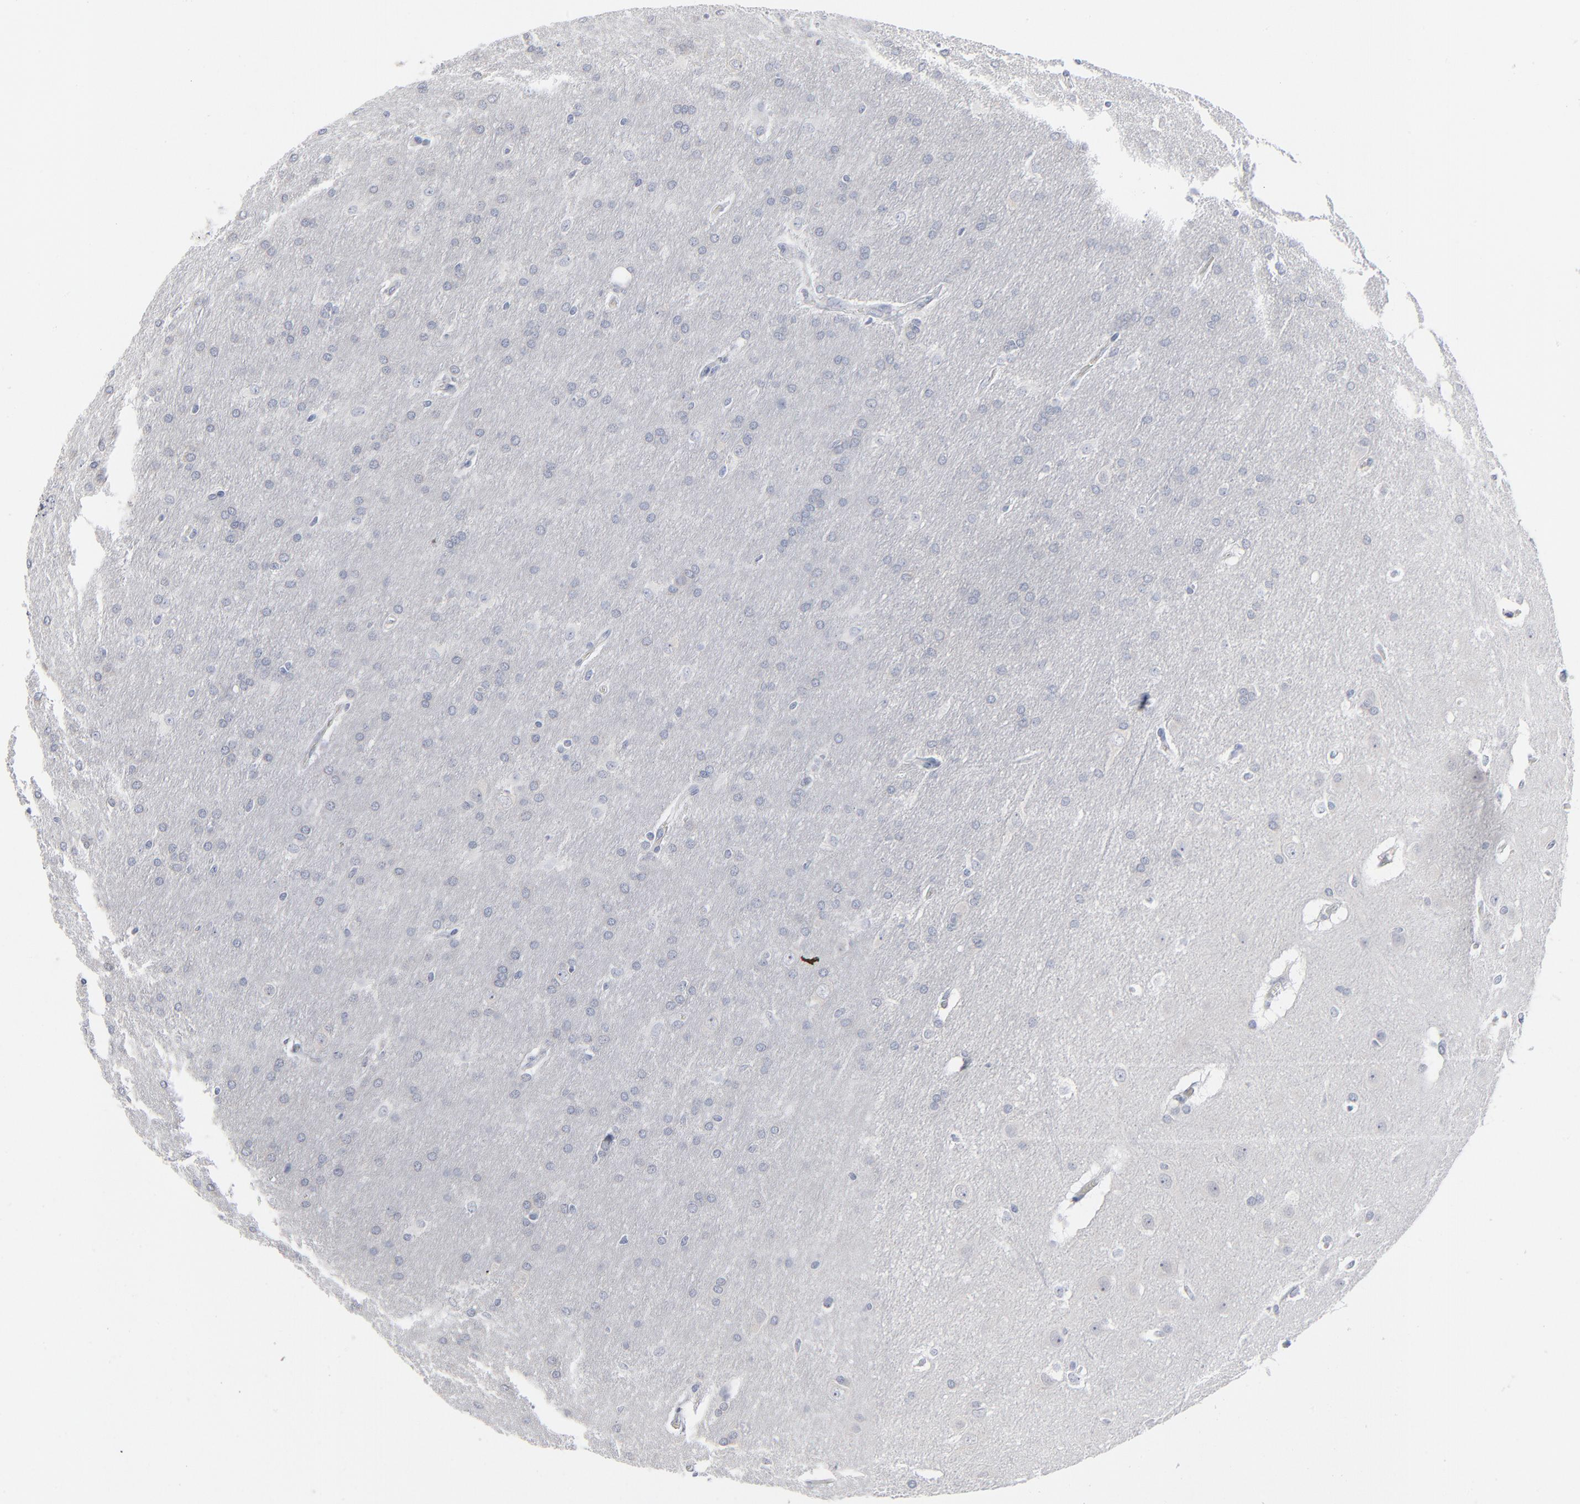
{"staining": {"intensity": "negative", "quantity": "none", "location": "none"}, "tissue": "glioma", "cell_type": "Tumor cells", "image_type": "cancer", "snomed": [{"axis": "morphology", "description": "Glioma, malignant, Low grade"}, {"axis": "topography", "description": "Brain"}], "caption": "IHC image of human glioma stained for a protein (brown), which shows no positivity in tumor cells.", "gene": "PAGE1", "patient": {"sex": "female", "age": 32}}